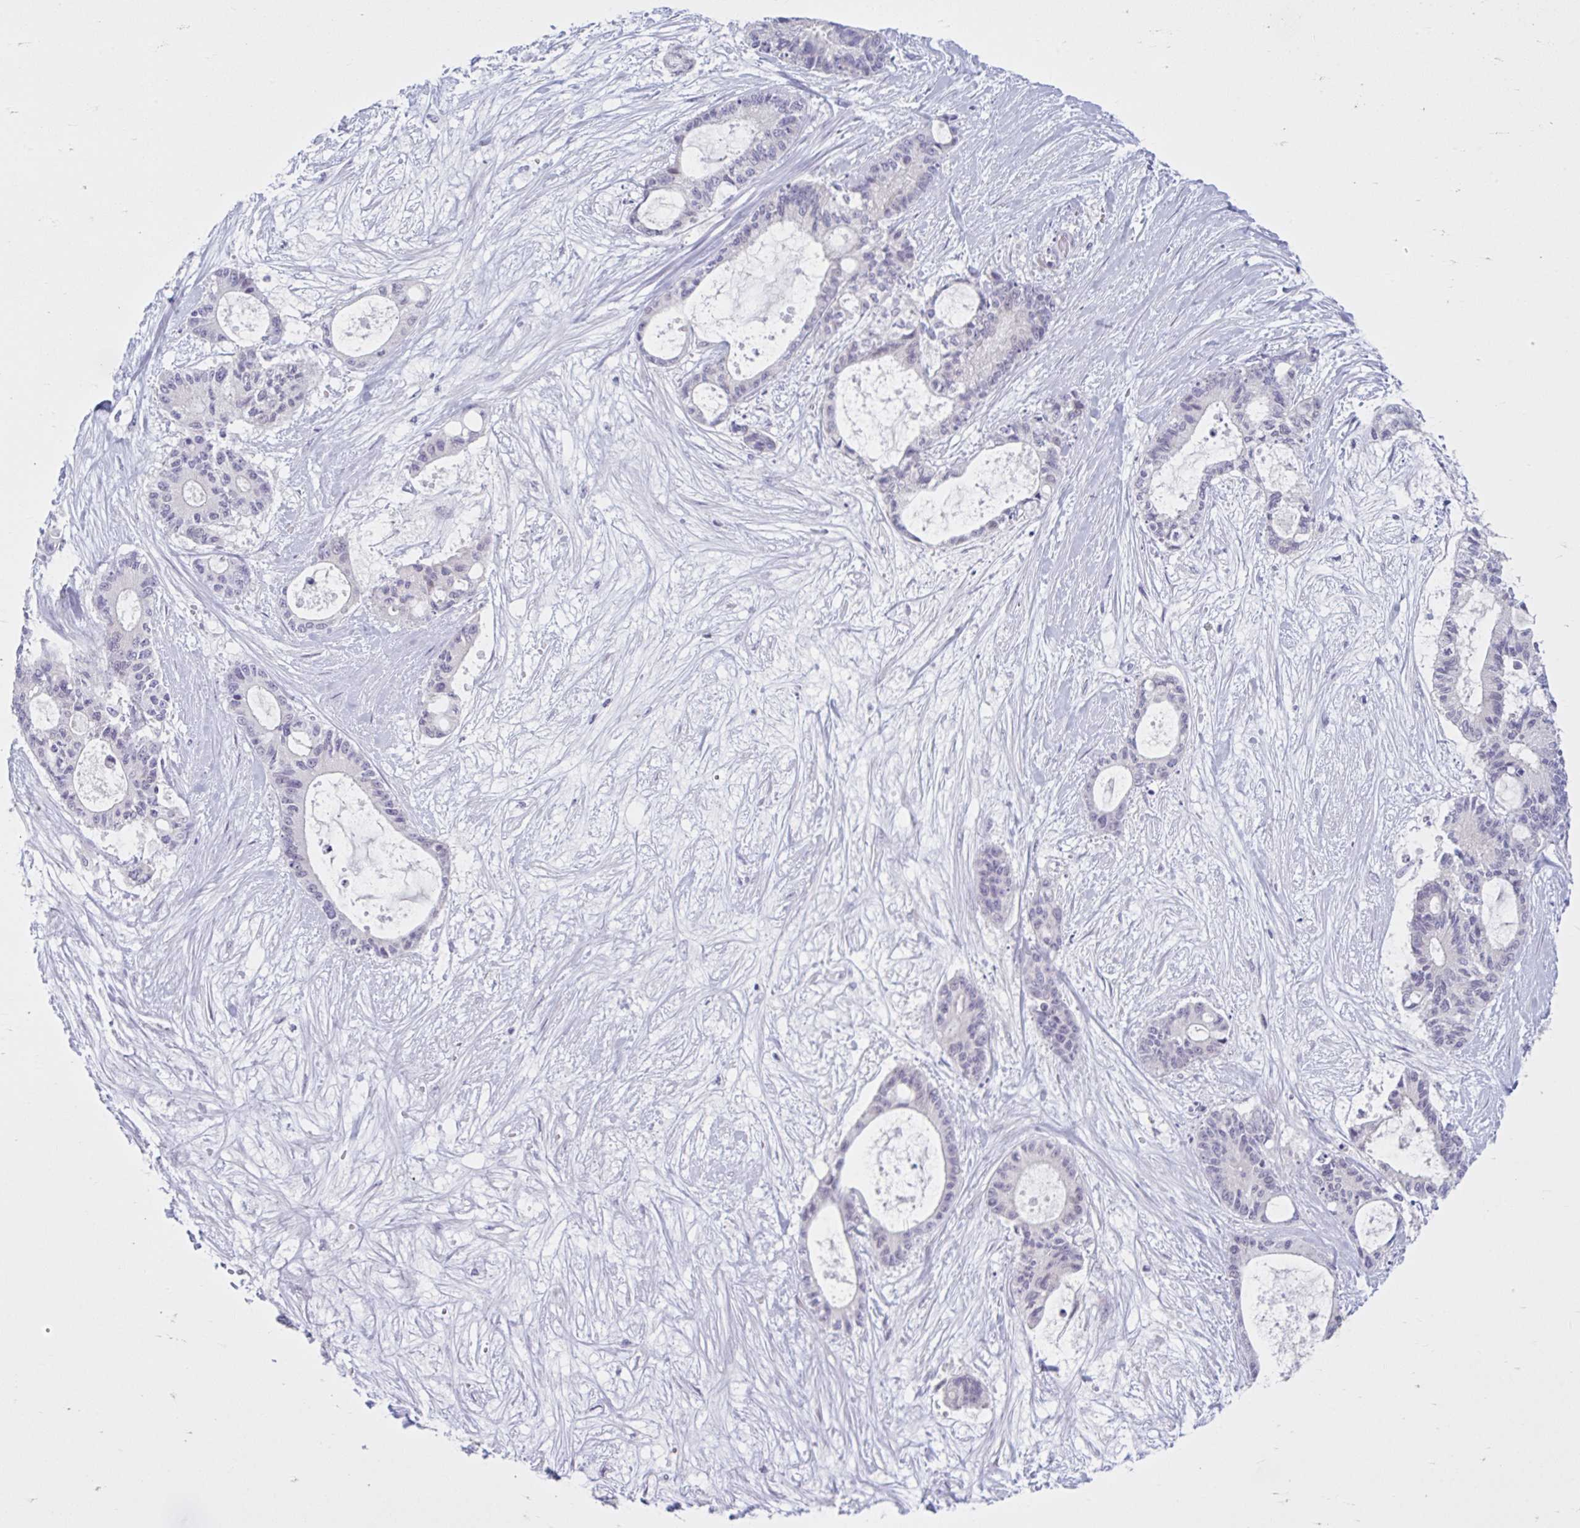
{"staining": {"intensity": "negative", "quantity": "none", "location": "none"}, "tissue": "liver cancer", "cell_type": "Tumor cells", "image_type": "cancer", "snomed": [{"axis": "morphology", "description": "Normal tissue, NOS"}, {"axis": "morphology", "description": "Cholangiocarcinoma"}, {"axis": "topography", "description": "Liver"}, {"axis": "topography", "description": "Peripheral nerve tissue"}], "caption": "Protein analysis of liver cancer (cholangiocarcinoma) exhibits no significant positivity in tumor cells.", "gene": "FAM153A", "patient": {"sex": "female", "age": 73}}